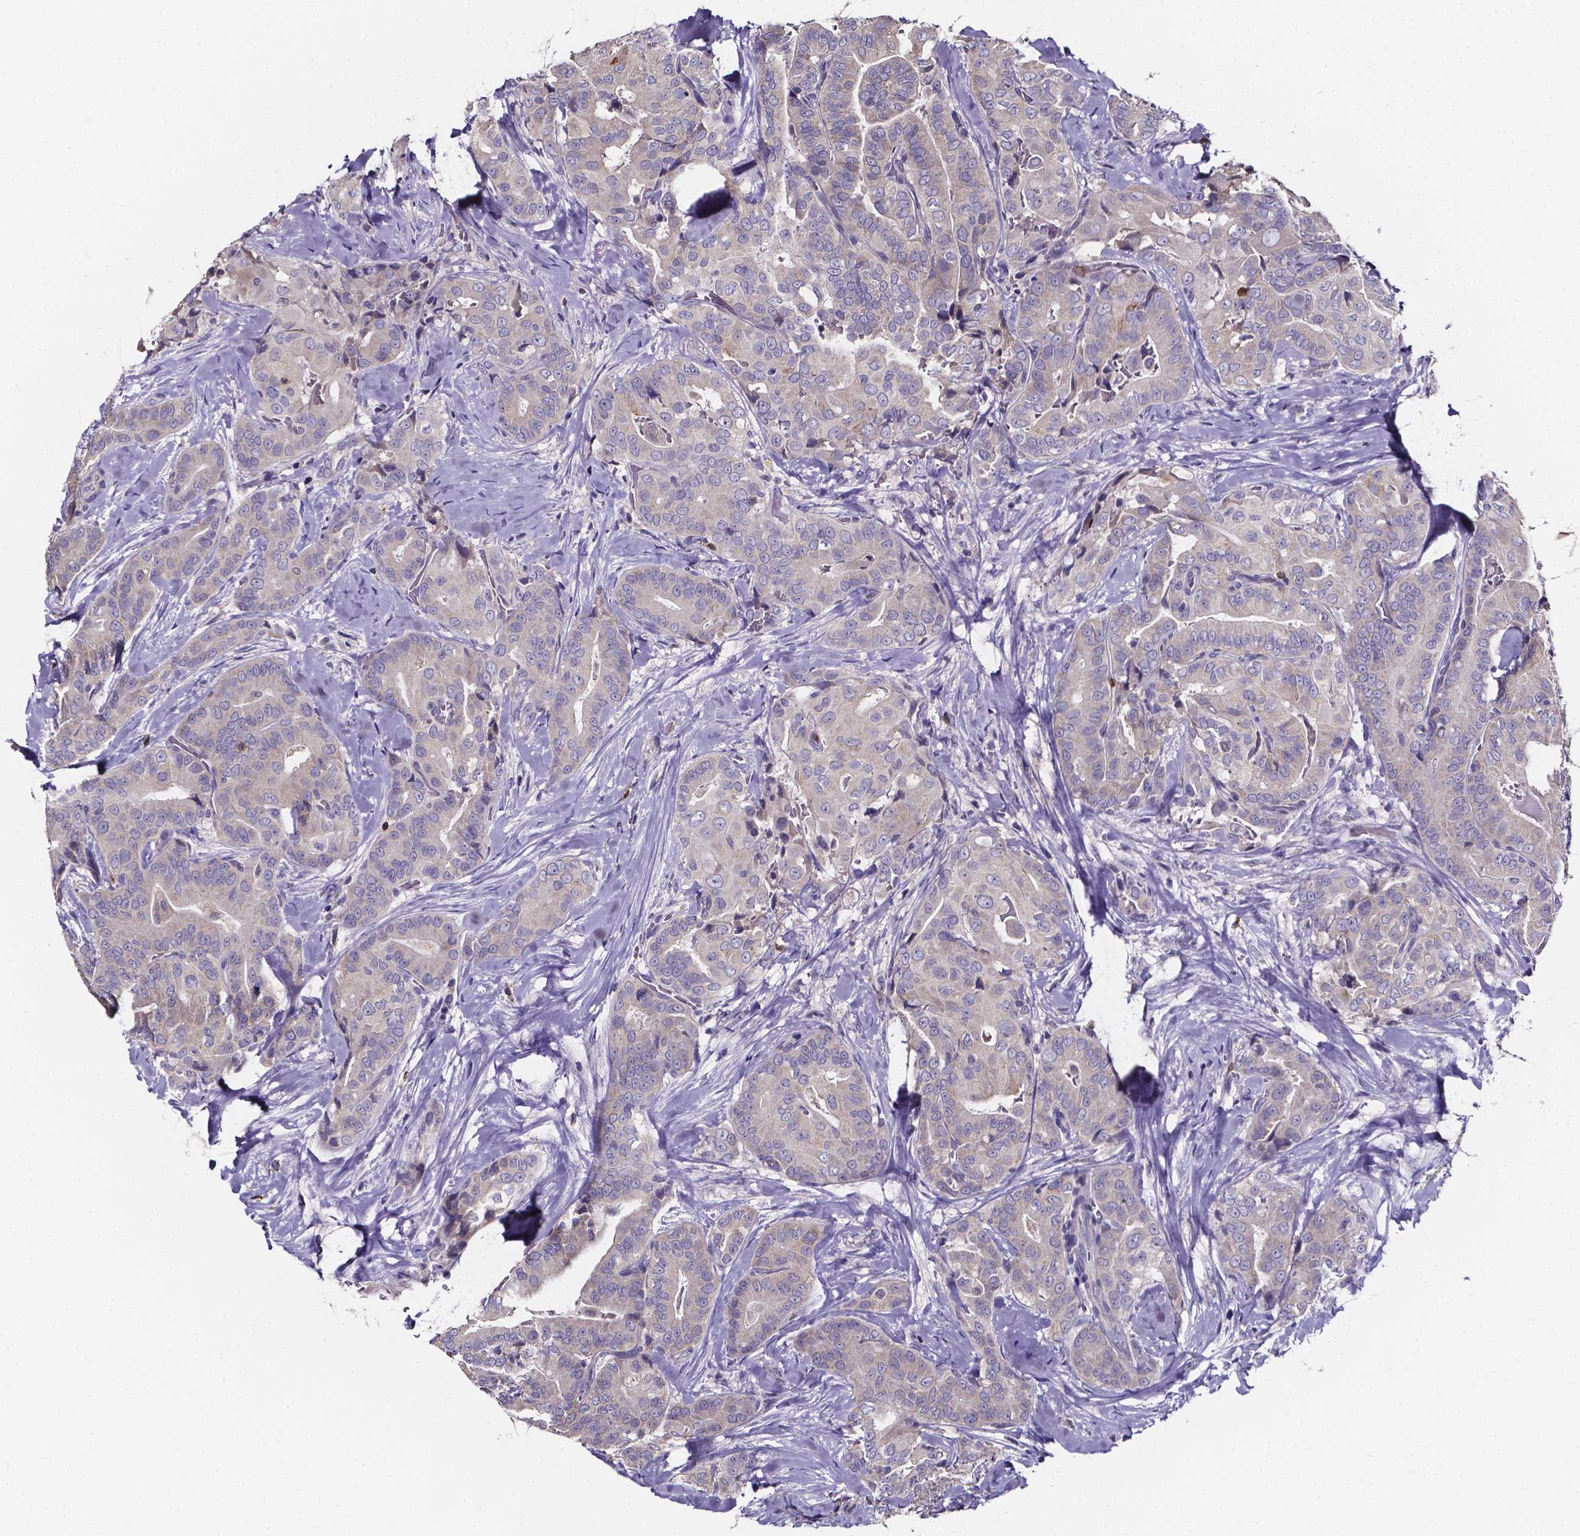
{"staining": {"intensity": "negative", "quantity": "none", "location": "none"}, "tissue": "thyroid cancer", "cell_type": "Tumor cells", "image_type": "cancer", "snomed": [{"axis": "morphology", "description": "Papillary adenocarcinoma, NOS"}, {"axis": "topography", "description": "Thyroid gland"}], "caption": "This image is of thyroid papillary adenocarcinoma stained with IHC to label a protein in brown with the nuclei are counter-stained blue. There is no staining in tumor cells. (Brightfield microscopy of DAB immunohistochemistry at high magnification).", "gene": "THEMIS", "patient": {"sex": "male", "age": 61}}